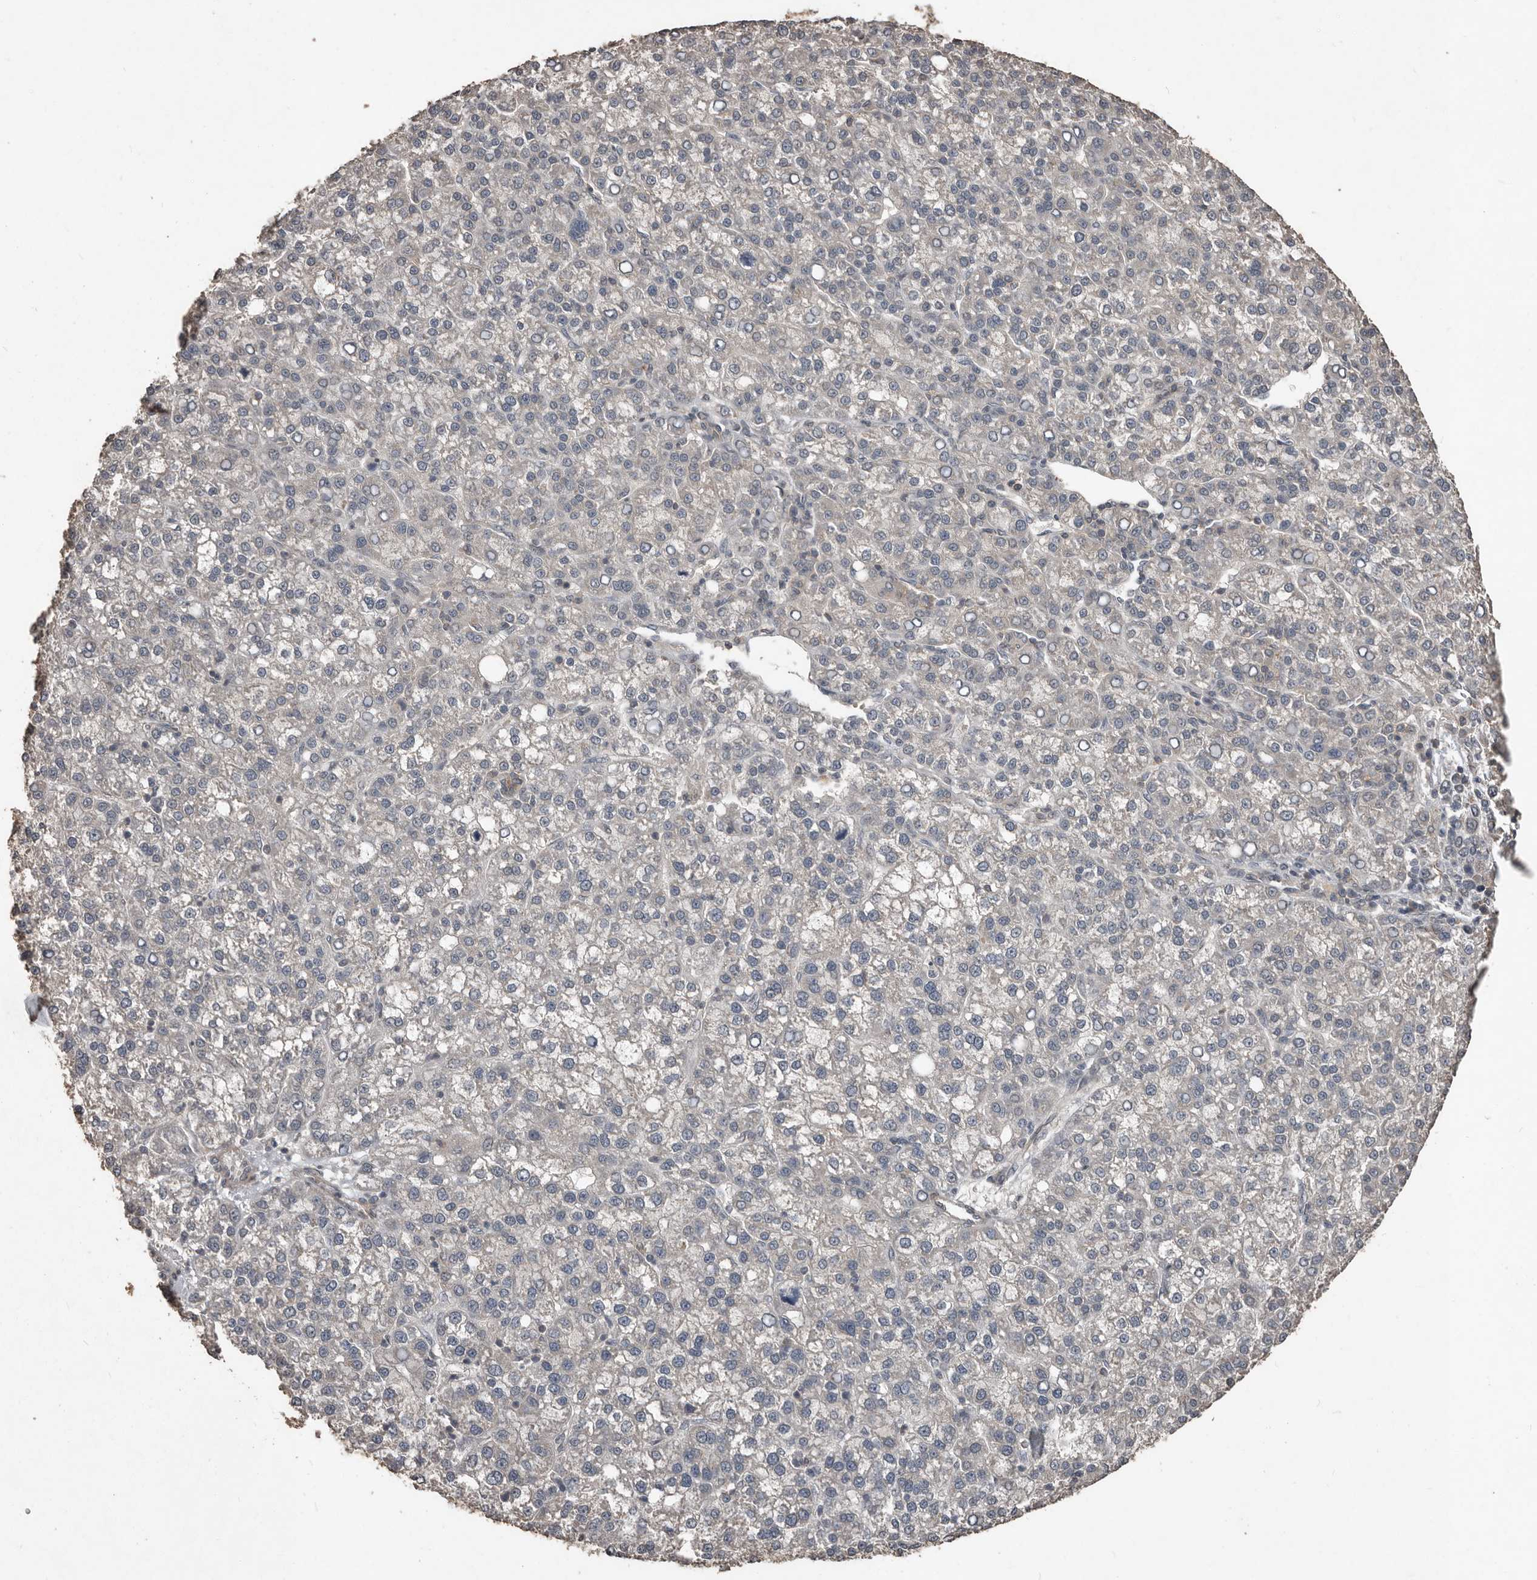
{"staining": {"intensity": "negative", "quantity": "none", "location": "none"}, "tissue": "liver cancer", "cell_type": "Tumor cells", "image_type": "cancer", "snomed": [{"axis": "morphology", "description": "Carcinoma, Hepatocellular, NOS"}, {"axis": "topography", "description": "Liver"}], "caption": "High power microscopy image of an IHC micrograph of hepatocellular carcinoma (liver), revealing no significant positivity in tumor cells. (DAB immunohistochemistry visualized using brightfield microscopy, high magnification).", "gene": "BAMBI", "patient": {"sex": "female", "age": 58}}